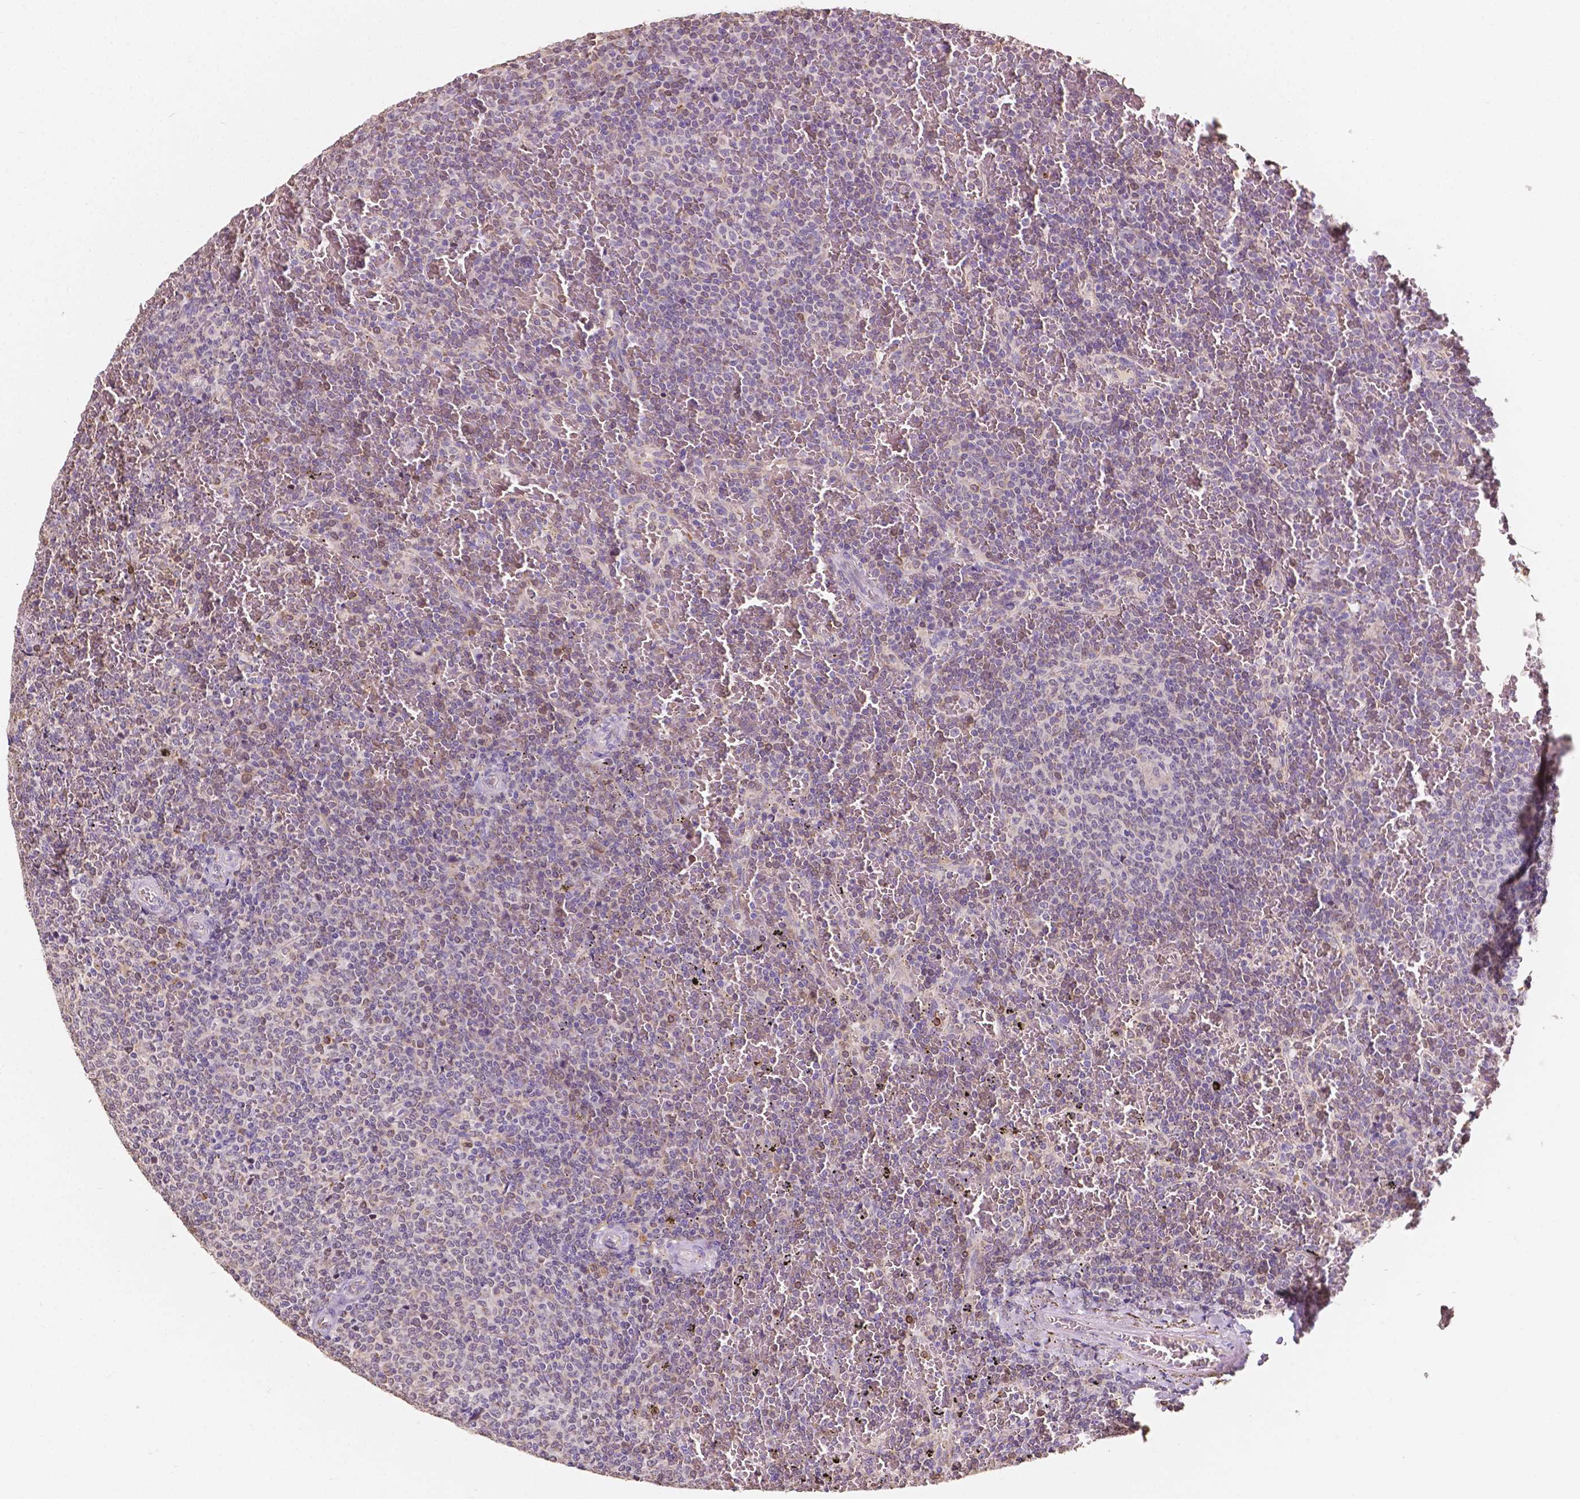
{"staining": {"intensity": "negative", "quantity": "none", "location": "none"}, "tissue": "lymphoma", "cell_type": "Tumor cells", "image_type": "cancer", "snomed": [{"axis": "morphology", "description": "Malignant lymphoma, non-Hodgkin's type, Low grade"}, {"axis": "topography", "description": "Spleen"}], "caption": "A photomicrograph of human low-grade malignant lymphoma, non-Hodgkin's type is negative for staining in tumor cells.", "gene": "SLC22A4", "patient": {"sex": "female", "age": 77}}